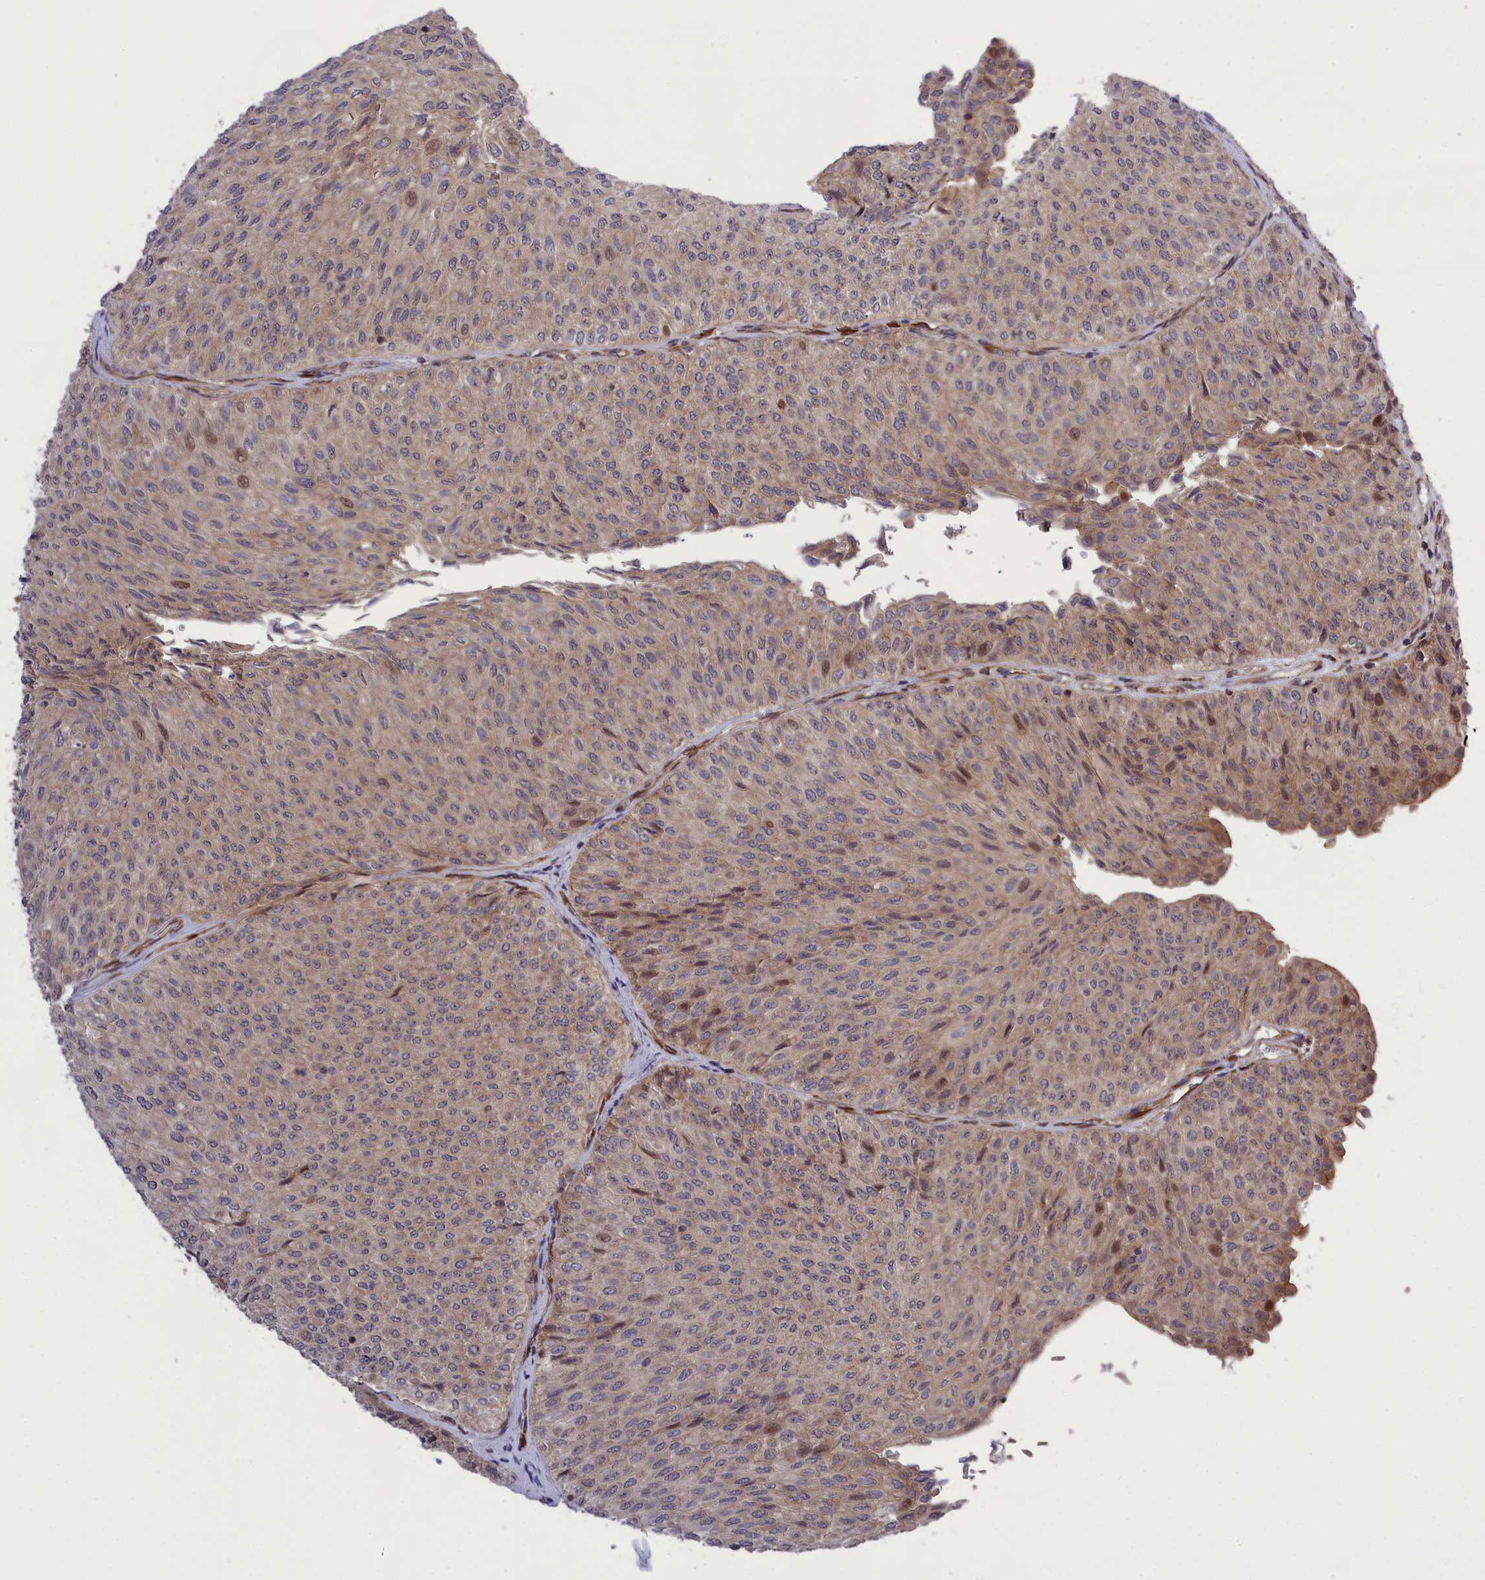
{"staining": {"intensity": "moderate", "quantity": "<25%", "location": "cytoplasmic/membranous,nuclear"}, "tissue": "urothelial cancer", "cell_type": "Tumor cells", "image_type": "cancer", "snomed": [{"axis": "morphology", "description": "Urothelial carcinoma, Low grade"}, {"axis": "topography", "description": "Urinary bladder"}], "caption": "Low-grade urothelial carcinoma stained for a protein (brown) displays moderate cytoplasmic/membranous and nuclear positive expression in approximately <25% of tumor cells.", "gene": "DDX60L", "patient": {"sex": "male", "age": 78}}